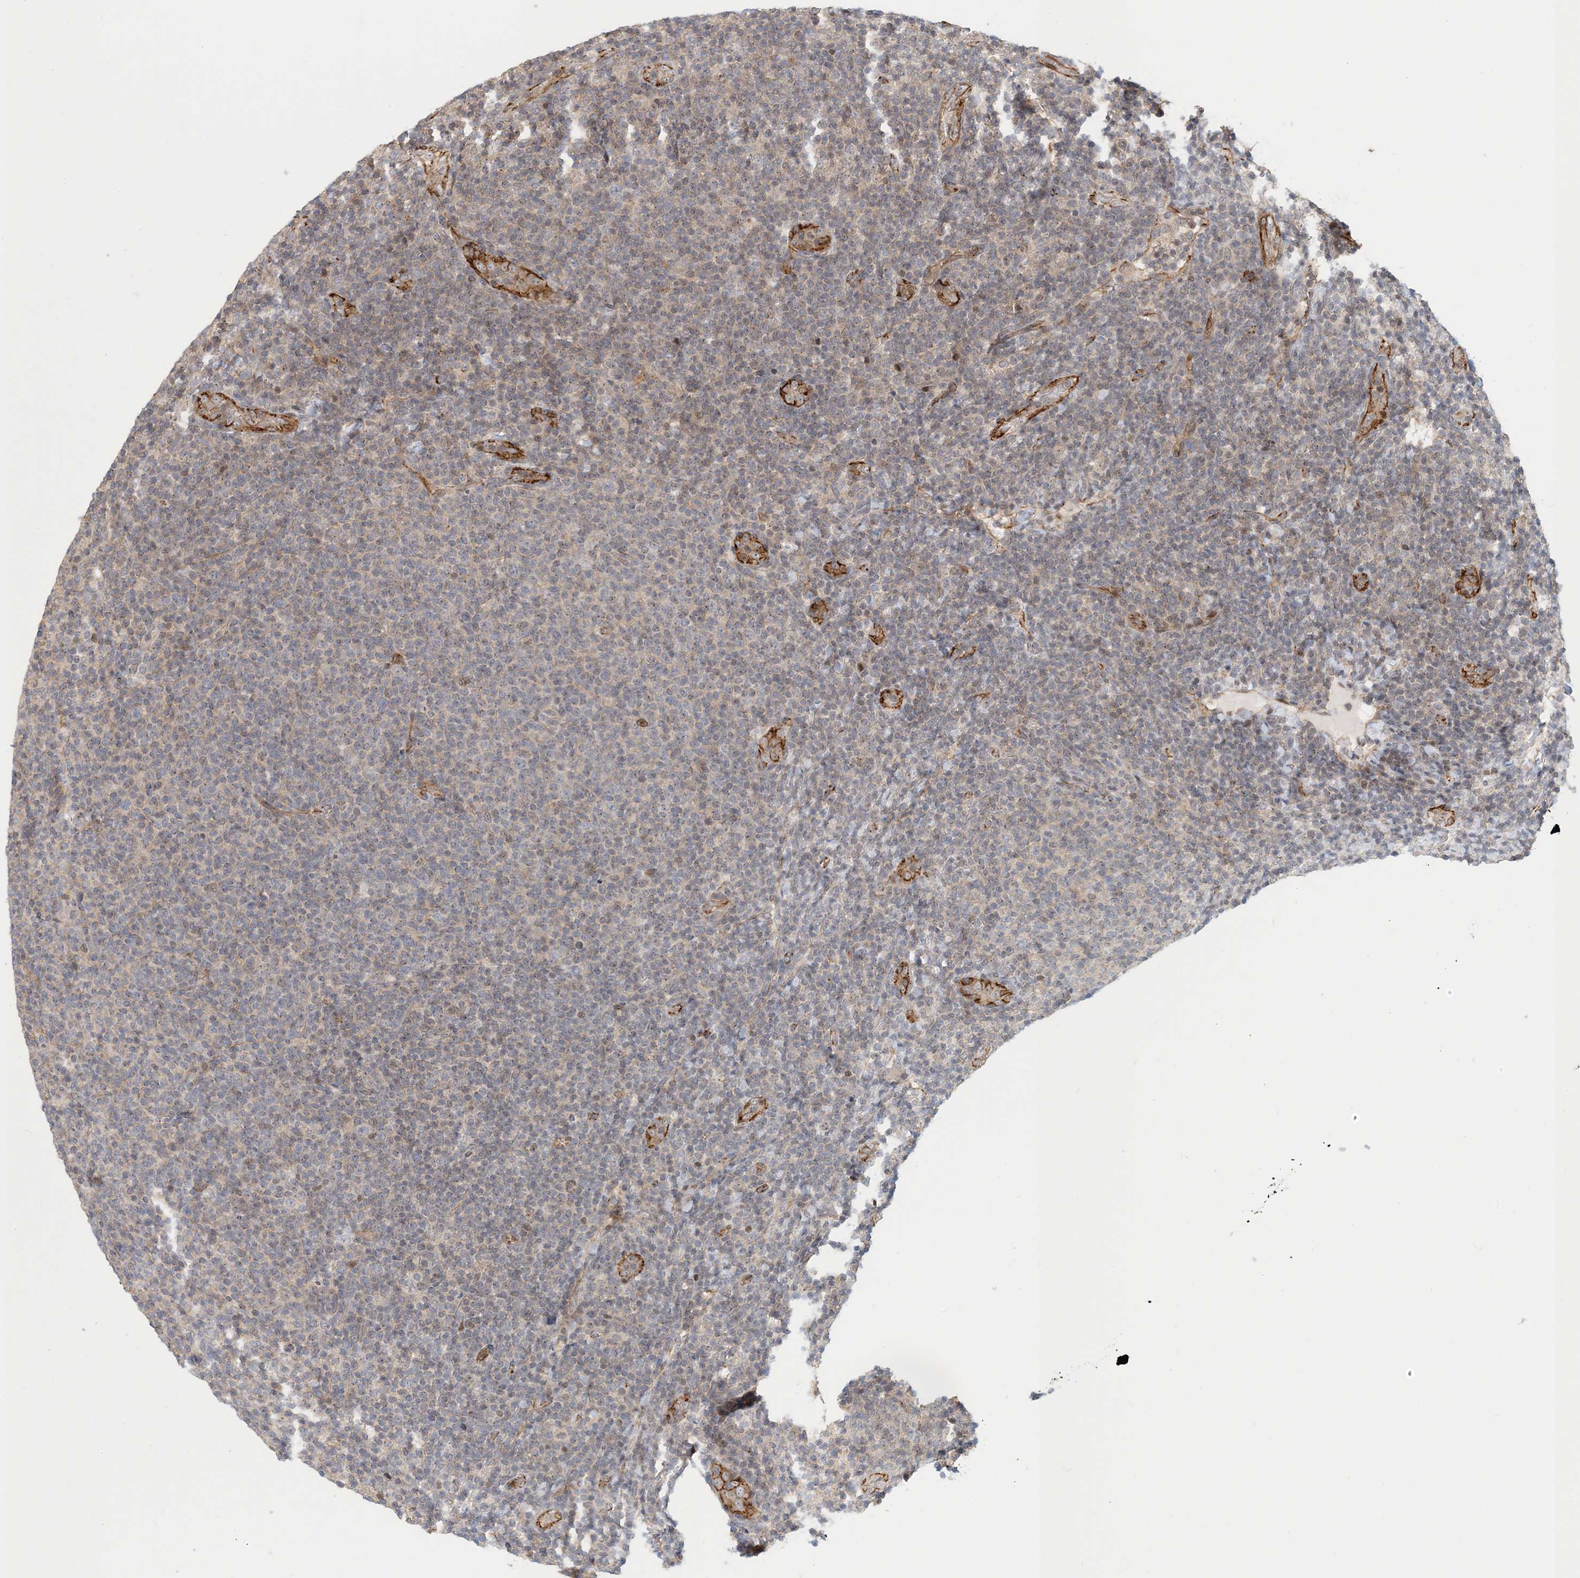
{"staining": {"intensity": "negative", "quantity": "none", "location": "none"}, "tissue": "lymphoma", "cell_type": "Tumor cells", "image_type": "cancer", "snomed": [{"axis": "morphology", "description": "Malignant lymphoma, non-Hodgkin's type, Low grade"}, {"axis": "topography", "description": "Lymph node"}], "caption": "The micrograph demonstrates no significant staining in tumor cells of malignant lymphoma, non-Hodgkin's type (low-grade).", "gene": "MAPKBP1", "patient": {"sex": "male", "age": 66}}